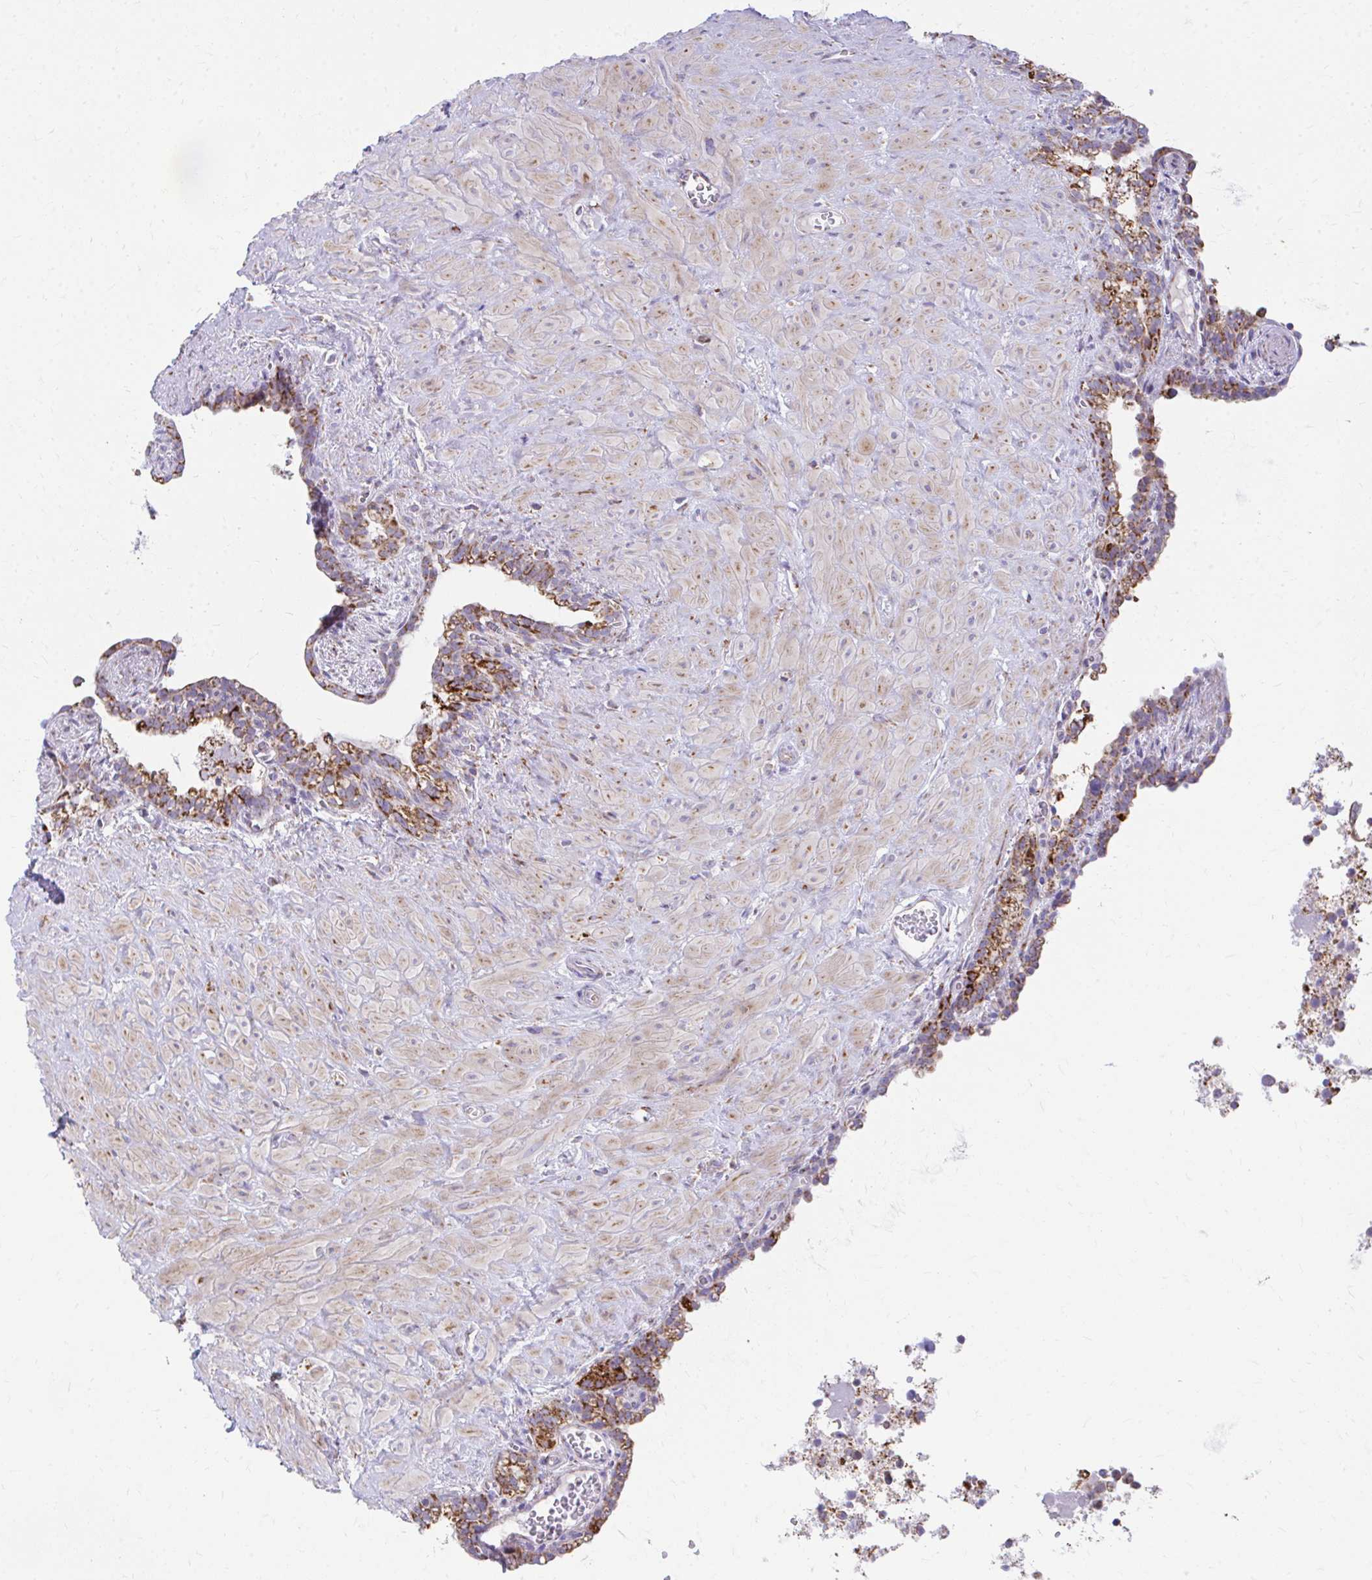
{"staining": {"intensity": "strong", "quantity": "25%-75%", "location": "cytoplasmic/membranous"}, "tissue": "seminal vesicle", "cell_type": "Glandular cells", "image_type": "normal", "snomed": [{"axis": "morphology", "description": "Normal tissue, NOS"}, {"axis": "topography", "description": "Seminal veicle"}], "caption": "About 25%-75% of glandular cells in normal seminal vesicle display strong cytoplasmic/membranous protein staining as visualized by brown immunohistochemical staining.", "gene": "MRPL19", "patient": {"sex": "male", "age": 76}}